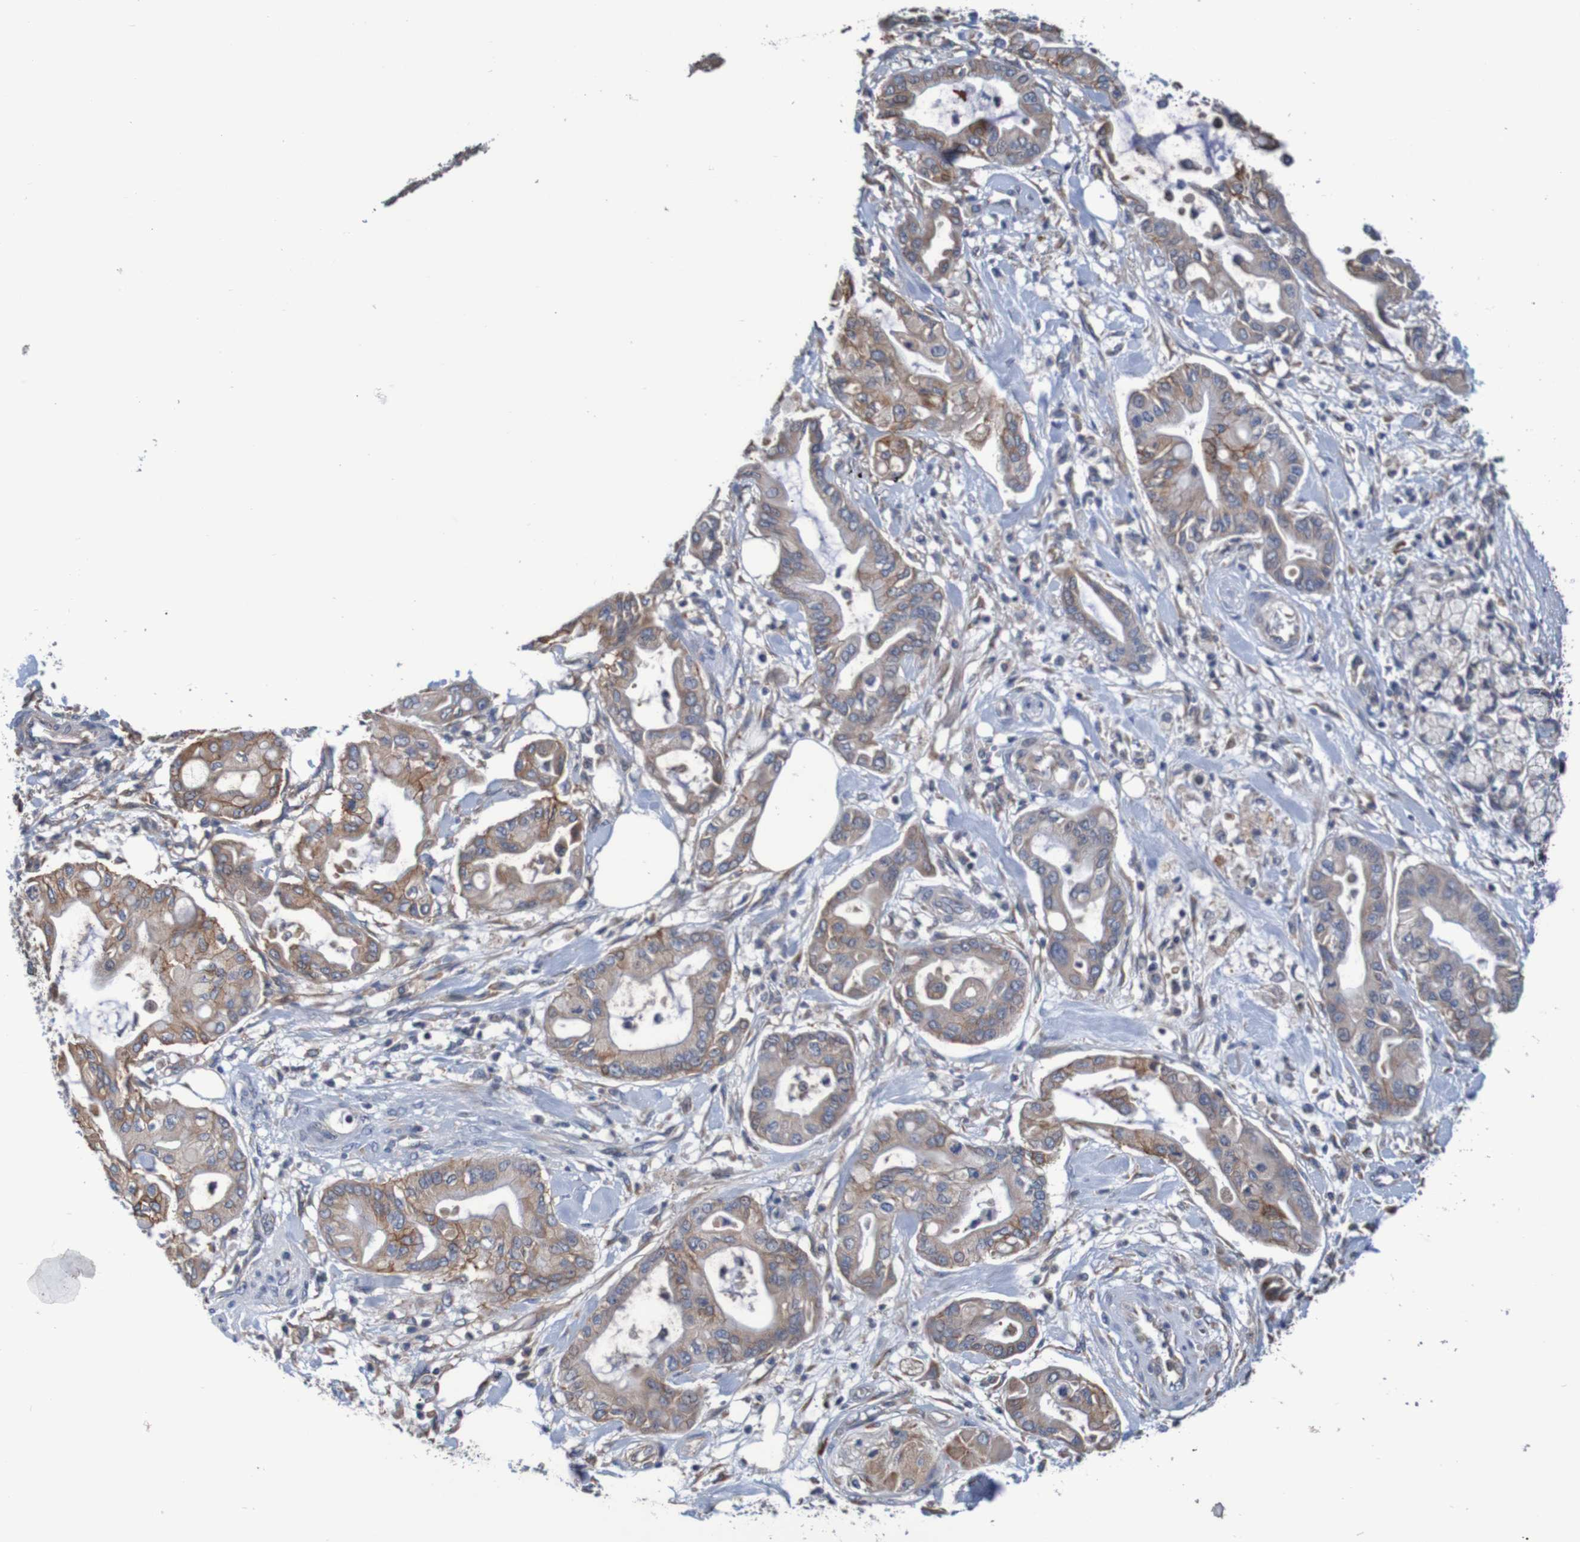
{"staining": {"intensity": "strong", "quantity": "25%-75%", "location": "cytoplasmic/membranous"}, "tissue": "pancreatic cancer", "cell_type": "Tumor cells", "image_type": "cancer", "snomed": [{"axis": "morphology", "description": "Adenocarcinoma, NOS"}, {"axis": "morphology", "description": "Adenocarcinoma, metastatic, NOS"}, {"axis": "topography", "description": "Lymph node"}, {"axis": "topography", "description": "Pancreas"}, {"axis": "topography", "description": "Duodenum"}], "caption": "About 25%-75% of tumor cells in human pancreatic metastatic adenocarcinoma demonstrate strong cytoplasmic/membranous protein staining as visualized by brown immunohistochemical staining.", "gene": "CLDN18", "patient": {"sex": "female", "age": 64}}